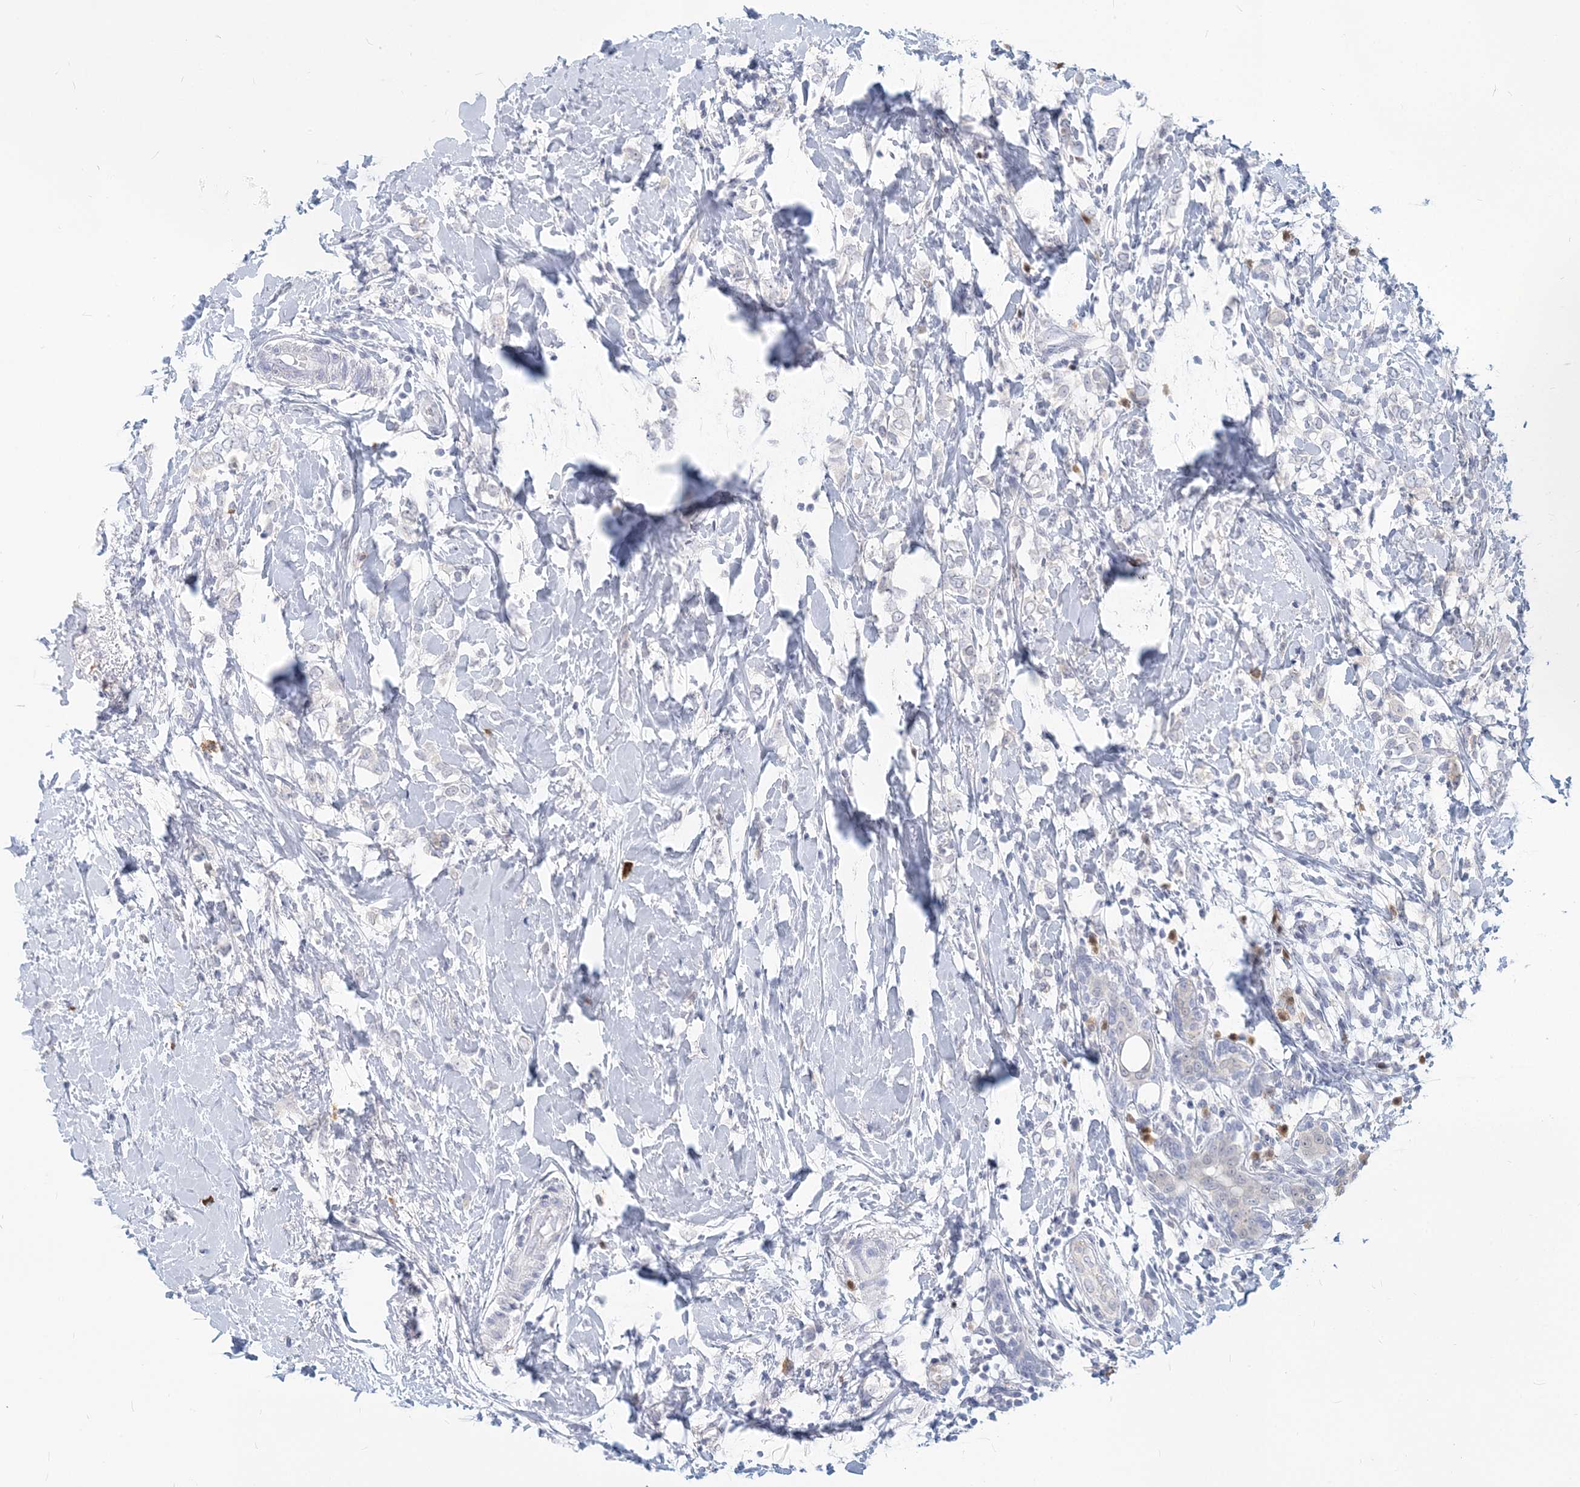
{"staining": {"intensity": "negative", "quantity": "none", "location": "none"}, "tissue": "breast cancer", "cell_type": "Tumor cells", "image_type": "cancer", "snomed": [{"axis": "morphology", "description": "Normal tissue, NOS"}, {"axis": "morphology", "description": "Lobular carcinoma"}, {"axis": "topography", "description": "Breast"}], "caption": "Immunohistochemistry photomicrograph of neoplastic tissue: lobular carcinoma (breast) stained with DAB shows no significant protein expression in tumor cells.", "gene": "GMPPA", "patient": {"sex": "female", "age": 47}}